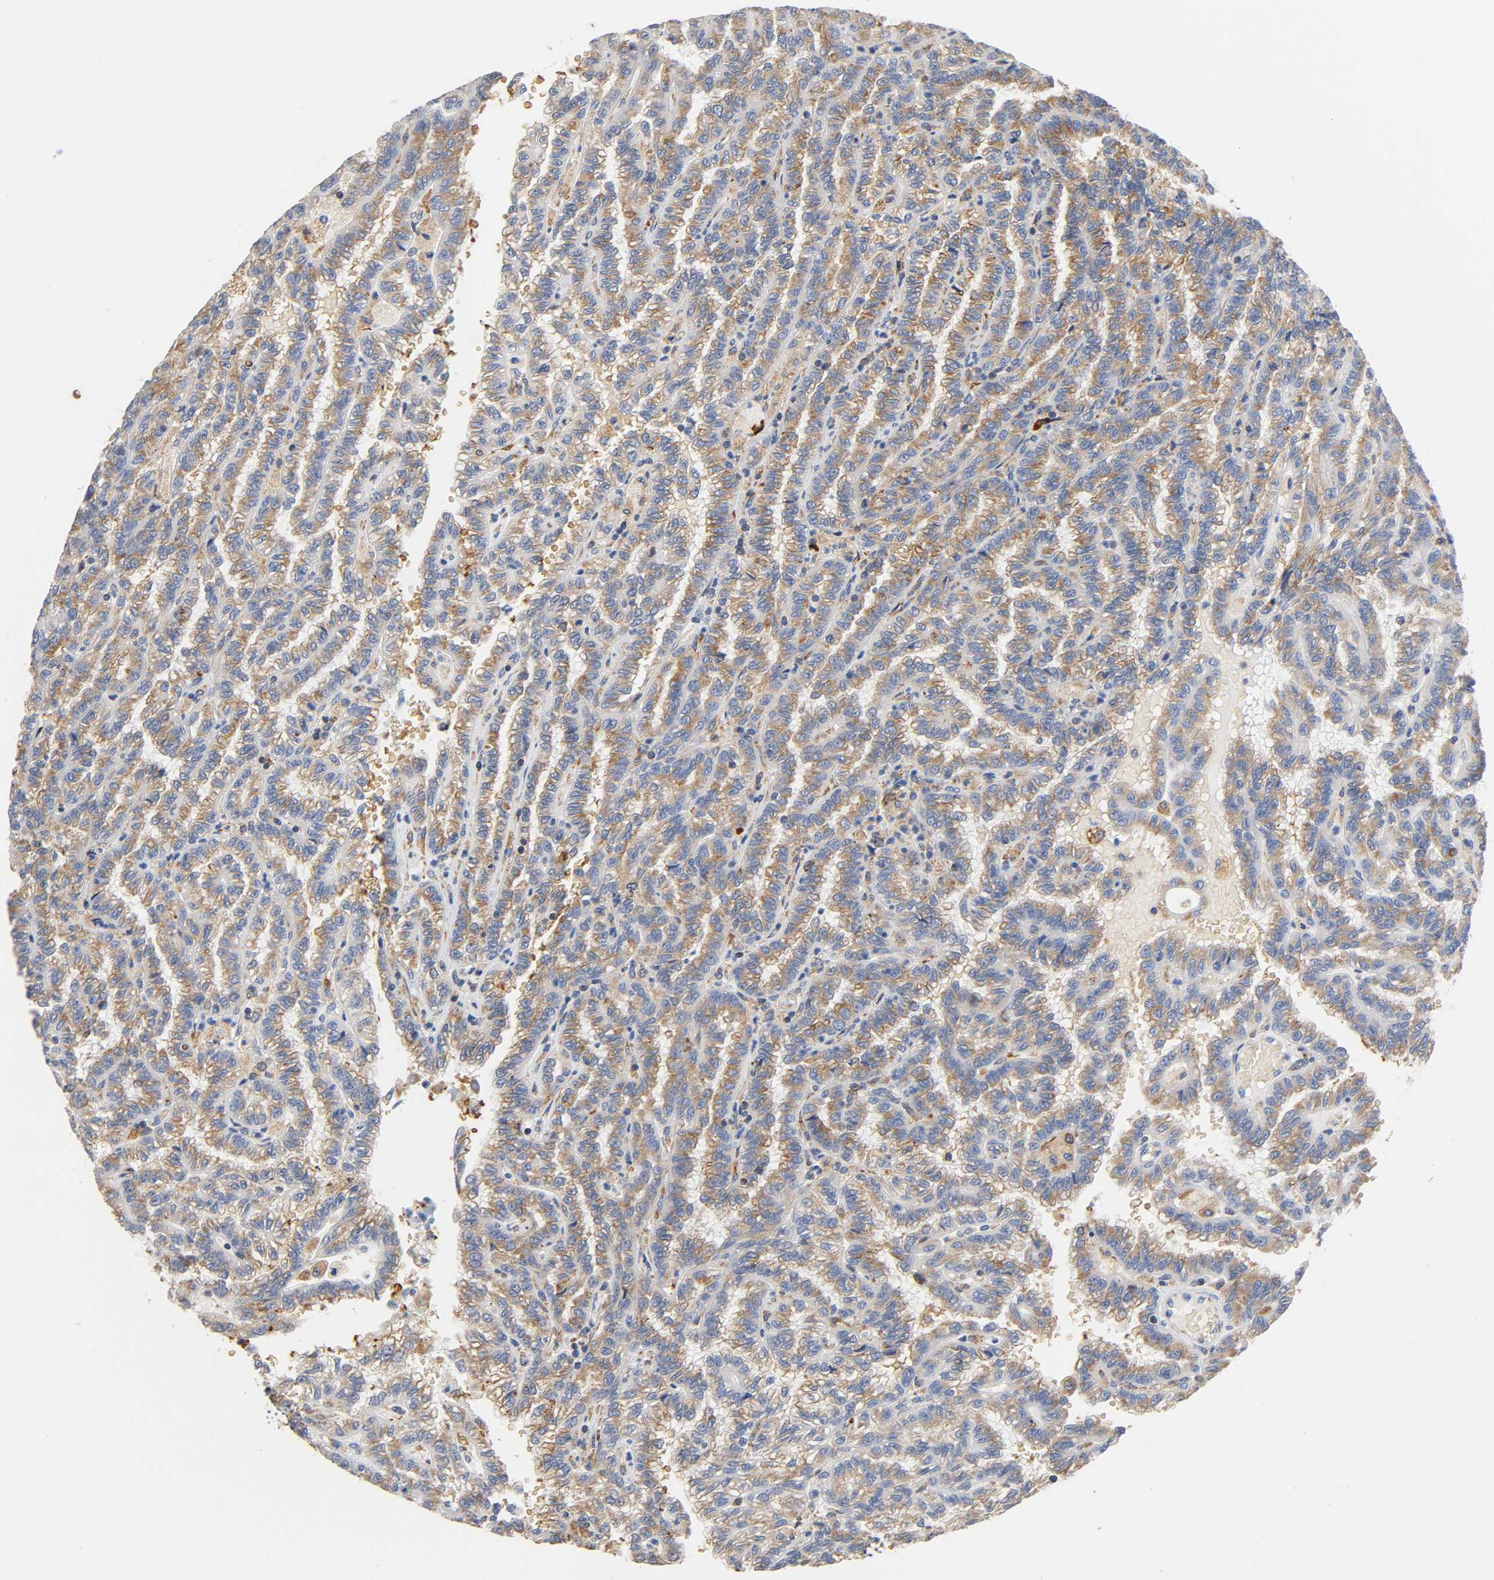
{"staining": {"intensity": "moderate", "quantity": ">75%", "location": "cytoplasmic/membranous"}, "tissue": "renal cancer", "cell_type": "Tumor cells", "image_type": "cancer", "snomed": [{"axis": "morphology", "description": "Inflammation, NOS"}, {"axis": "morphology", "description": "Adenocarcinoma, NOS"}, {"axis": "topography", "description": "Kidney"}], "caption": "Human renal cancer (adenocarcinoma) stained with a brown dye exhibits moderate cytoplasmic/membranous positive expression in approximately >75% of tumor cells.", "gene": "UCKL1", "patient": {"sex": "male", "age": 68}}